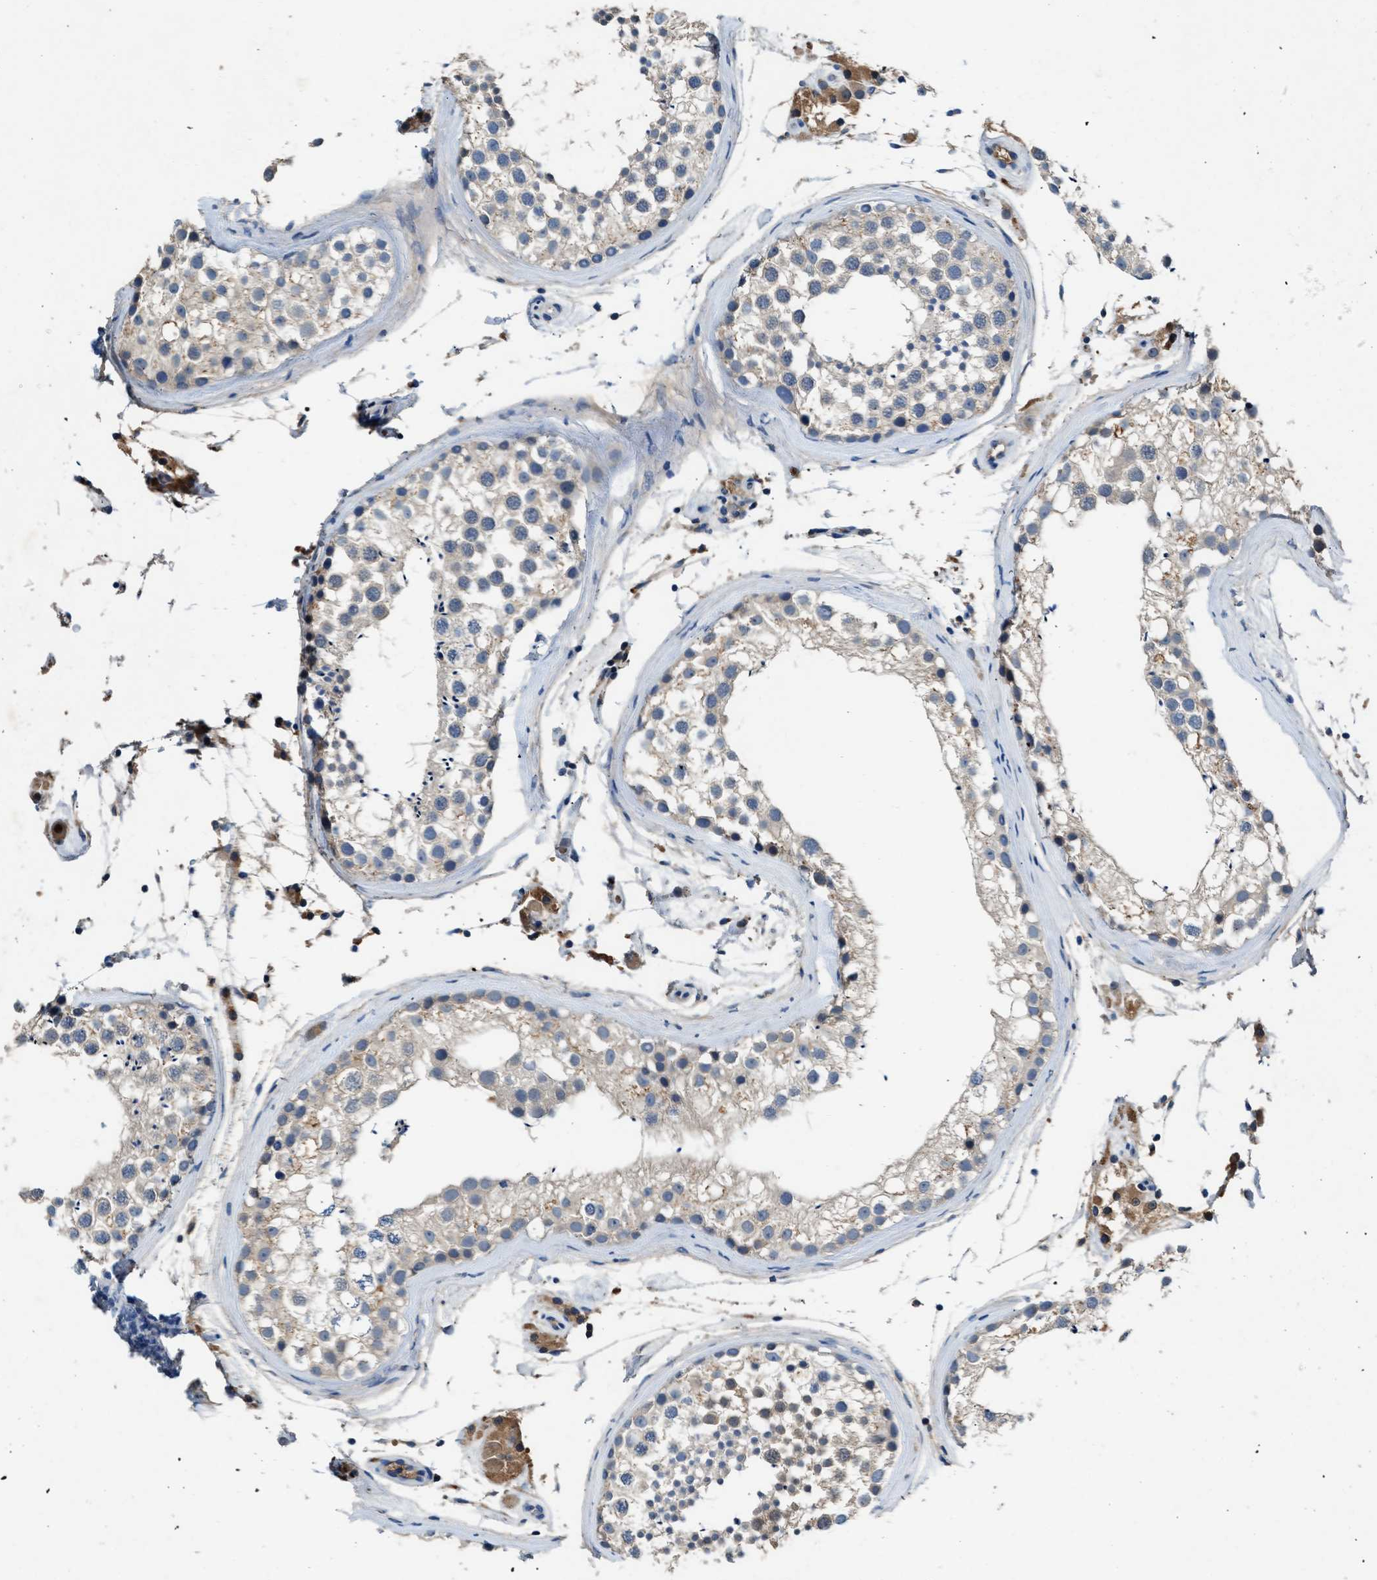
{"staining": {"intensity": "weak", "quantity": "<25%", "location": "cytoplasmic/membranous"}, "tissue": "testis", "cell_type": "Cells in seminiferous ducts", "image_type": "normal", "snomed": [{"axis": "morphology", "description": "Normal tissue, NOS"}, {"axis": "topography", "description": "Testis"}], "caption": "DAB immunohistochemical staining of unremarkable human testis displays no significant positivity in cells in seminiferous ducts.", "gene": "RWDD2B", "patient": {"sex": "male", "age": 46}}